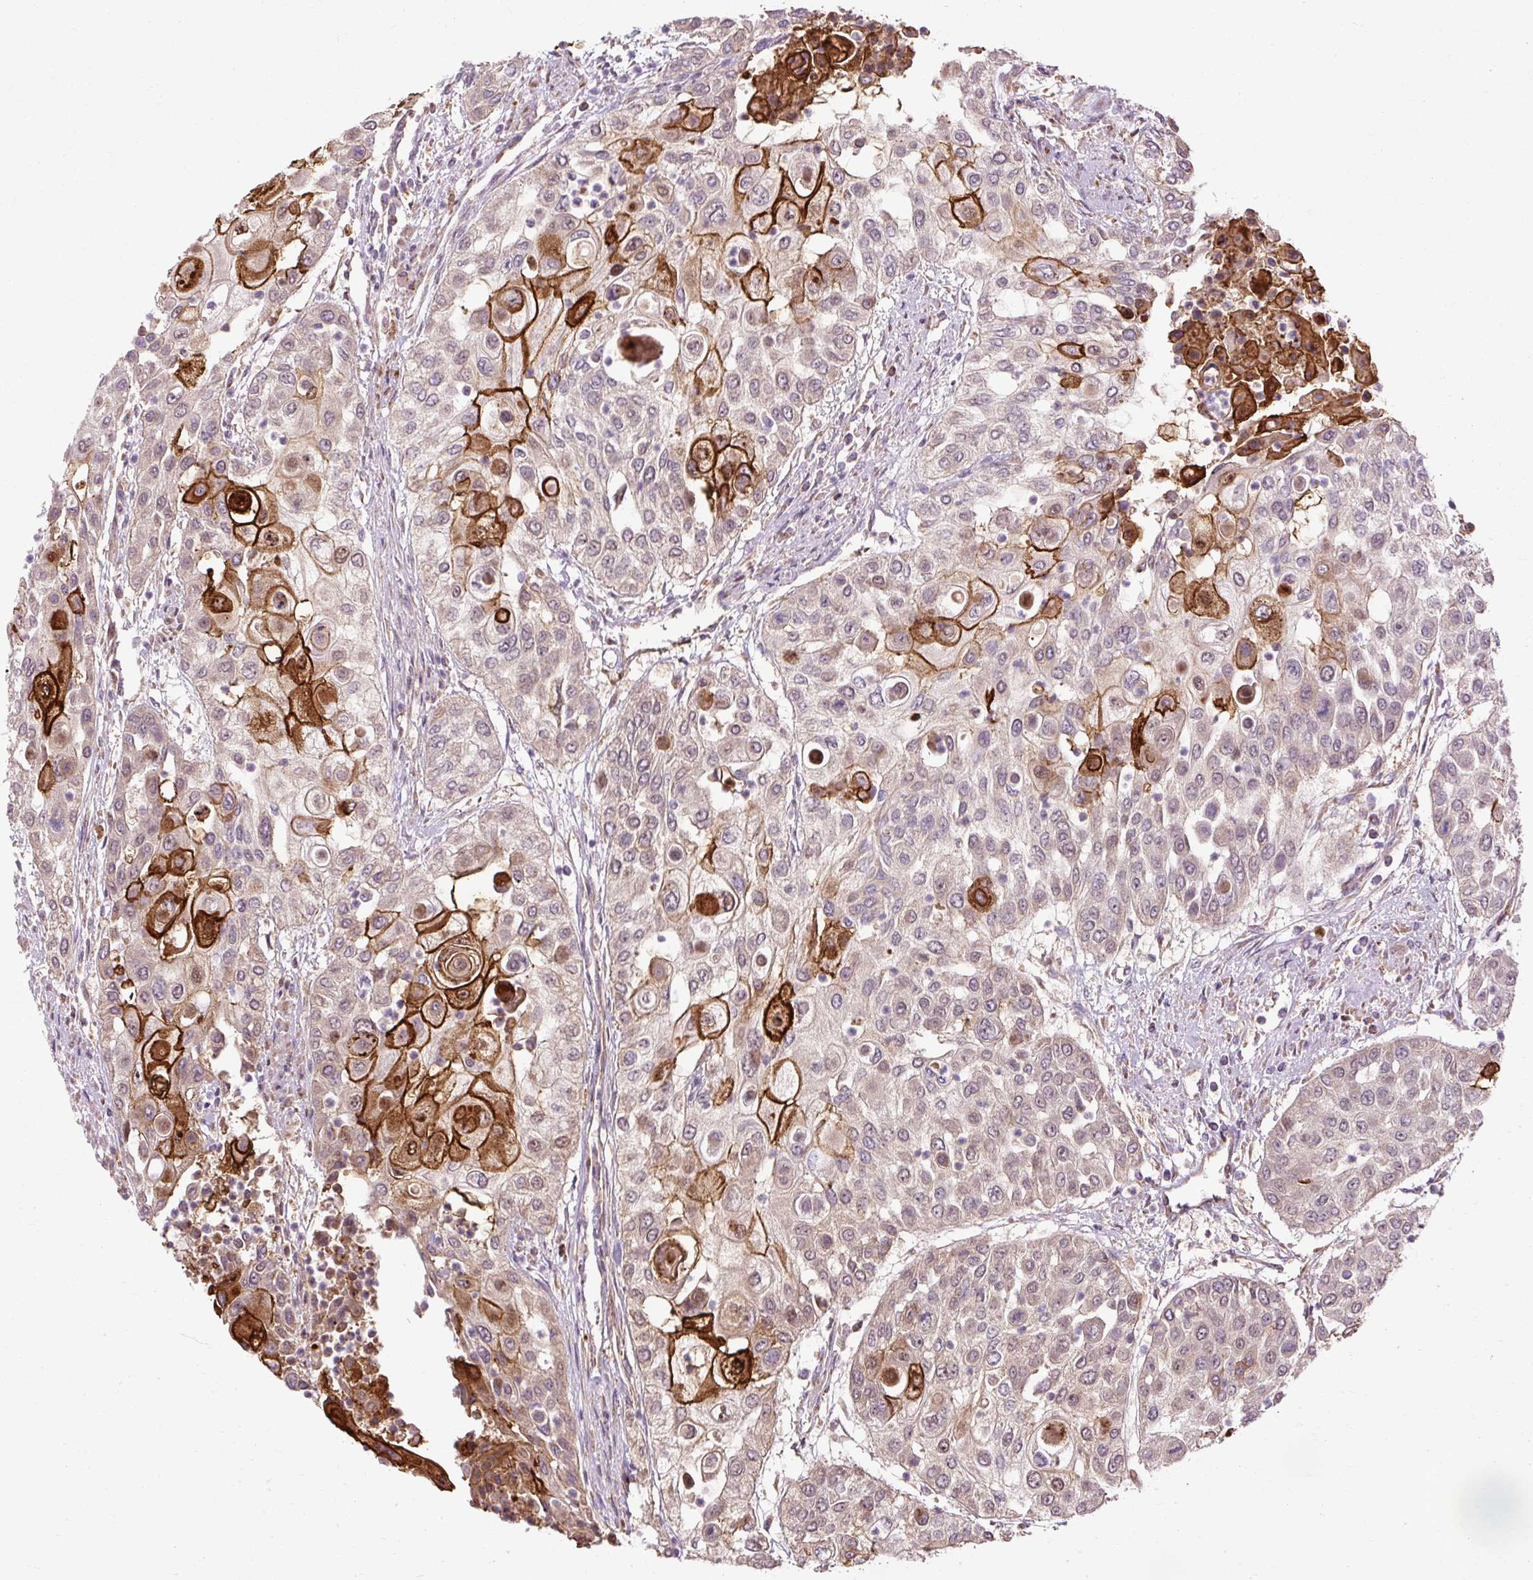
{"staining": {"intensity": "strong", "quantity": "<25%", "location": "cytoplasmic/membranous"}, "tissue": "urothelial cancer", "cell_type": "Tumor cells", "image_type": "cancer", "snomed": [{"axis": "morphology", "description": "Urothelial carcinoma, High grade"}, {"axis": "topography", "description": "Urinary bladder"}], "caption": "Immunohistochemical staining of human urothelial cancer shows strong cytoplasmic/membranous protein staining in about <25% of tumor cells.", "gene": "FLRT1", "patient": {"sex": "female", "age": 79}}